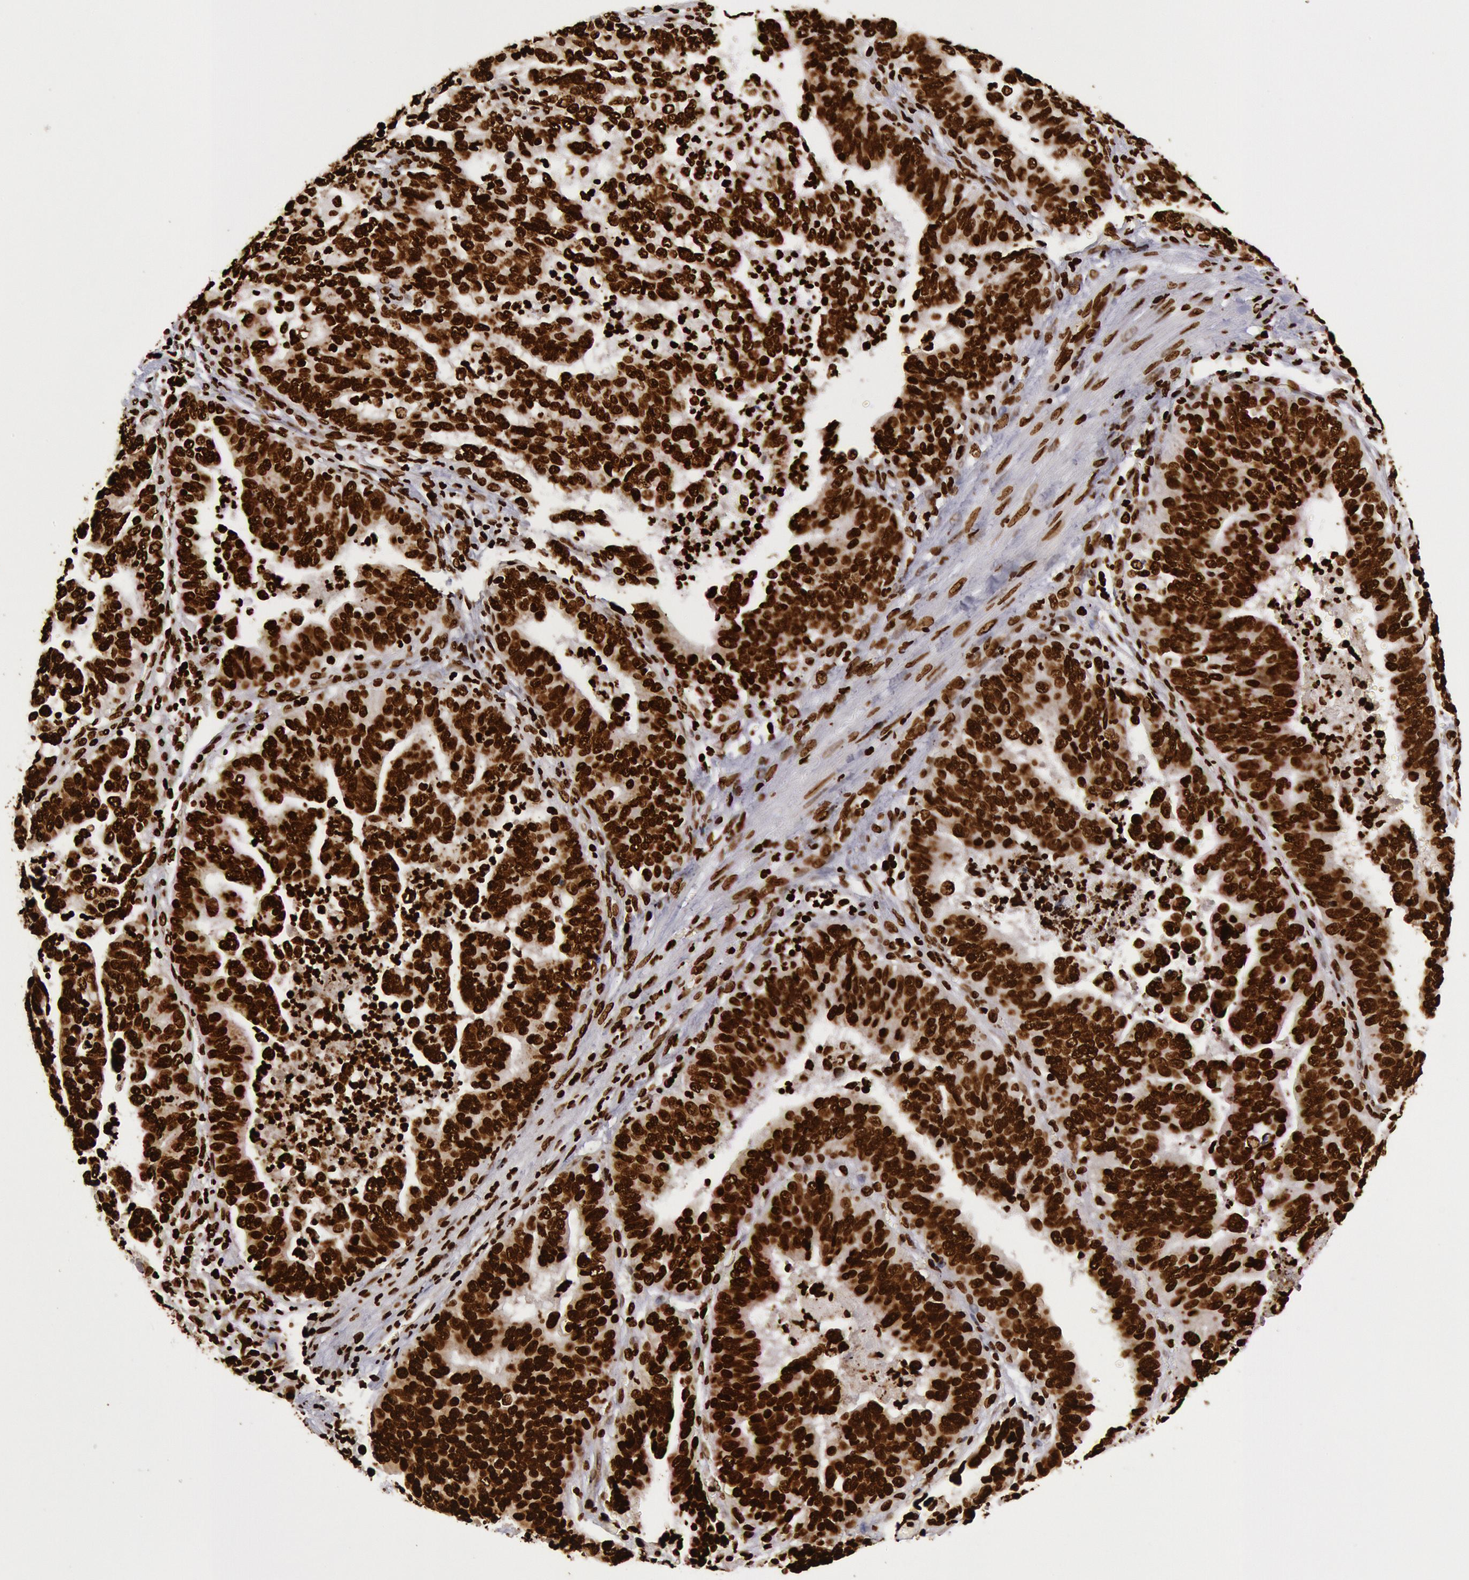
{"staining": {"intensity": "strong", "quantity": ">75%", "location": "nuclear"}, "tissue": "stomach cancer", "cell_type": "Tumor cells", "image_type": "cancer", "snomed": [{"axis": "morphology", "description": "Adenocarcinoma, NOS"}, {"axis": "topography", "description": "Stomach, upper"}], "caption": "Protein staining by immunohistochemistry (IHC) reveals strong nuclear staining in about >75% of tumor cells in stomach cancer (adenocarcinoma).", "gene": "H3-4", "patient": {"sex": "female", "age": 50}}